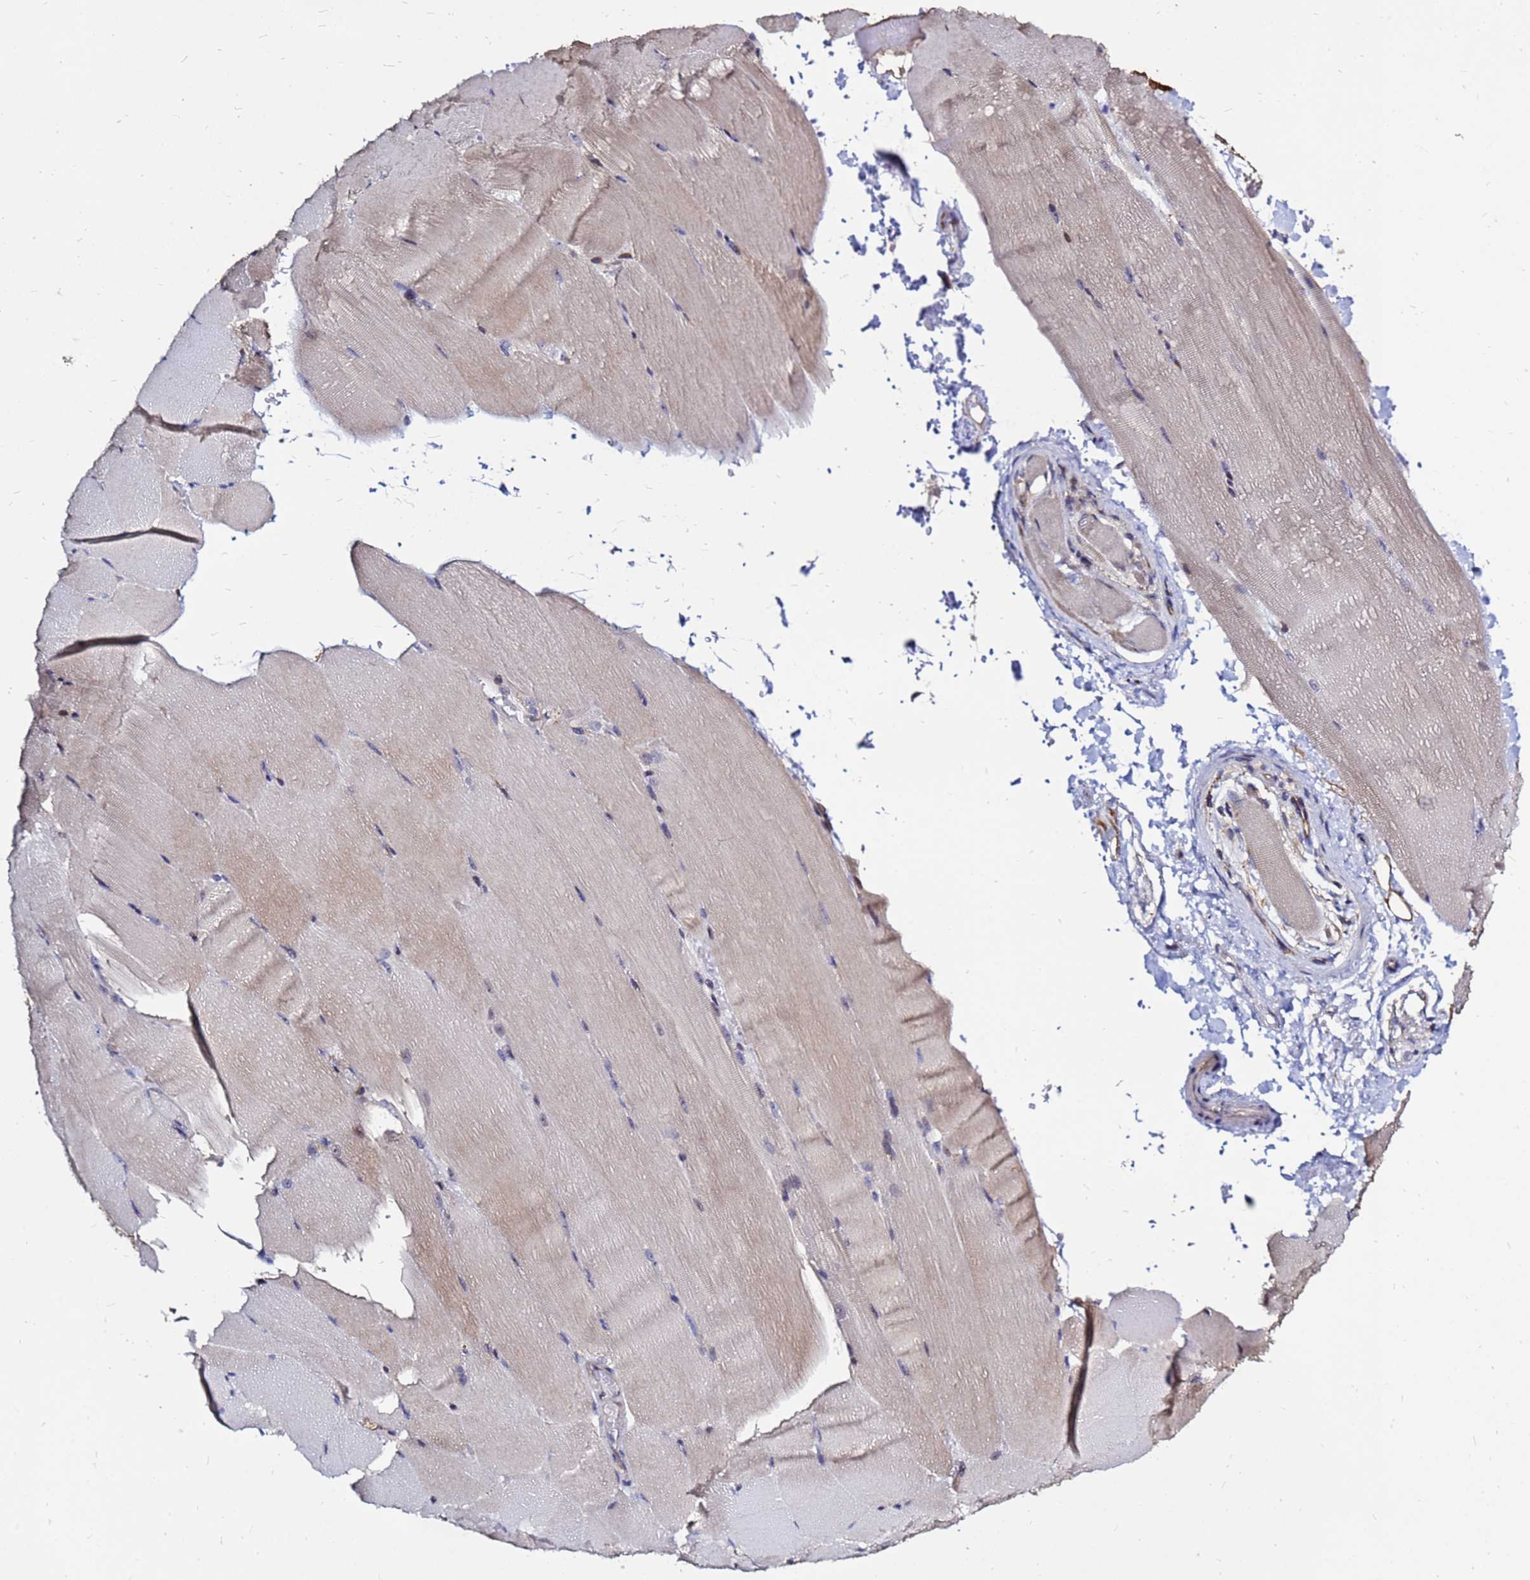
{"staining": {"intensity": "weak", "quantity": "<25%", "location": "cytoplasmic/membranous"}, "tissue": "skeletal muscle", "cell_type": "Myocytes", "image_type": "normal", "snomed": [{"axis": "morphology", "description": "Normal tissue, NOS"}, {"axis": "topography", "description": "Skeletal muscle"}, {"axis": "topography", "description": "Parathyroid gland"}], "caption": "Myocytes show no significant protein staining in unremarkable skeletal muscle. (DAB (3,3'-diaminobenzidine) immunohistochemistry (IHC) visualized using brightfield microscopy, high magnification).", "gene": "MOB2", "patient": {"sex": "female", "age": 37}}